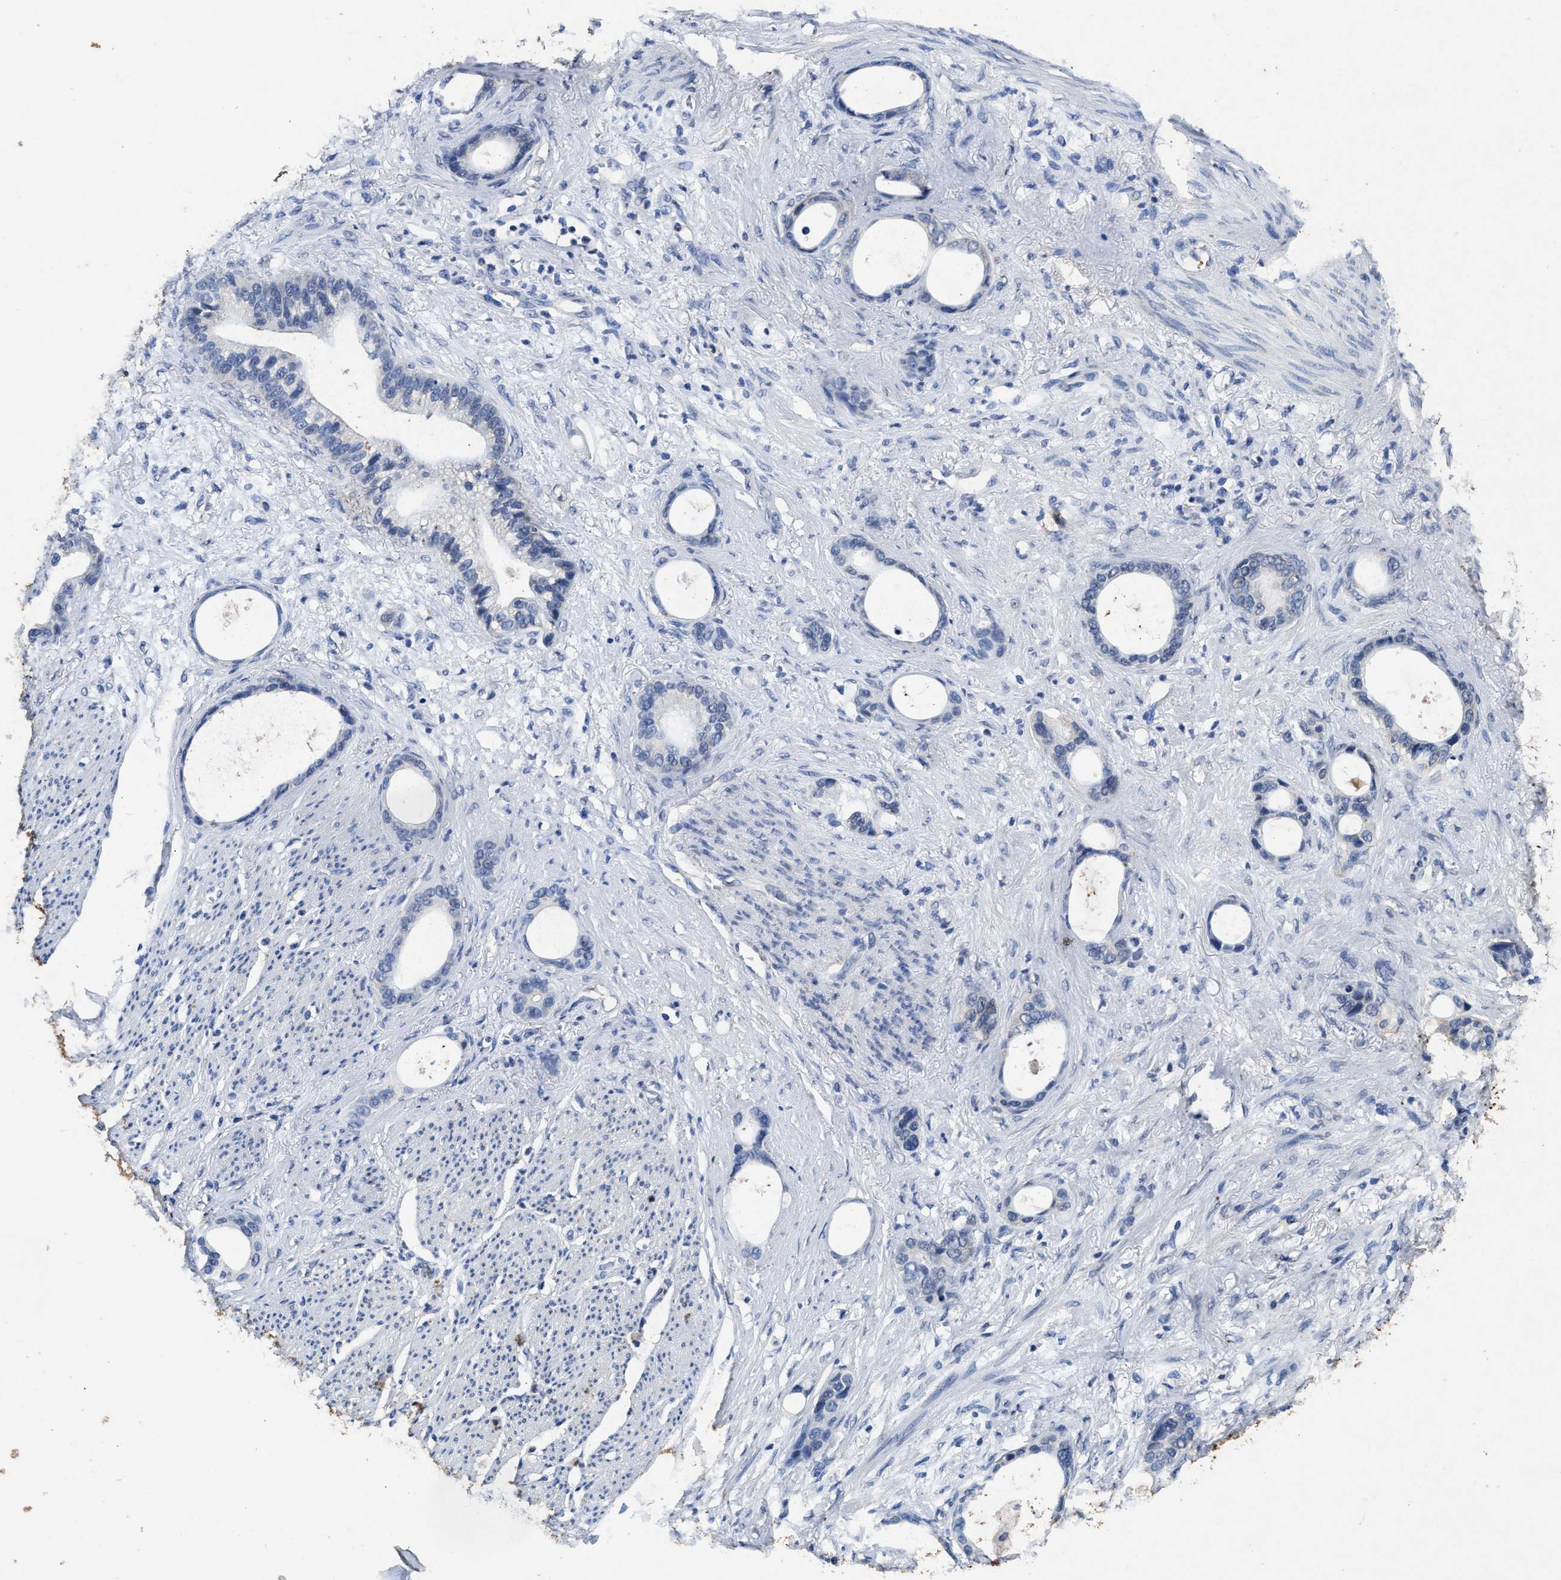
{"staining": {"intensity": "negative", "quantity": "none", "location": "none"}, "tissue": "stomach cancer", "cell_type": "Tumor cells", "image_type": "cancer", "snomed": [{"axis": "morphology", "description": "Adenocarcinoma, NOS"}, {"axis": "topography", "description": "Stomach"}], "caption": "The micrograph demonstrates no significant staining in tumor cells of stomach adenocarcinoma.", "gene": "PDAP1", "patient": {"sex": "female", "age": 75}}